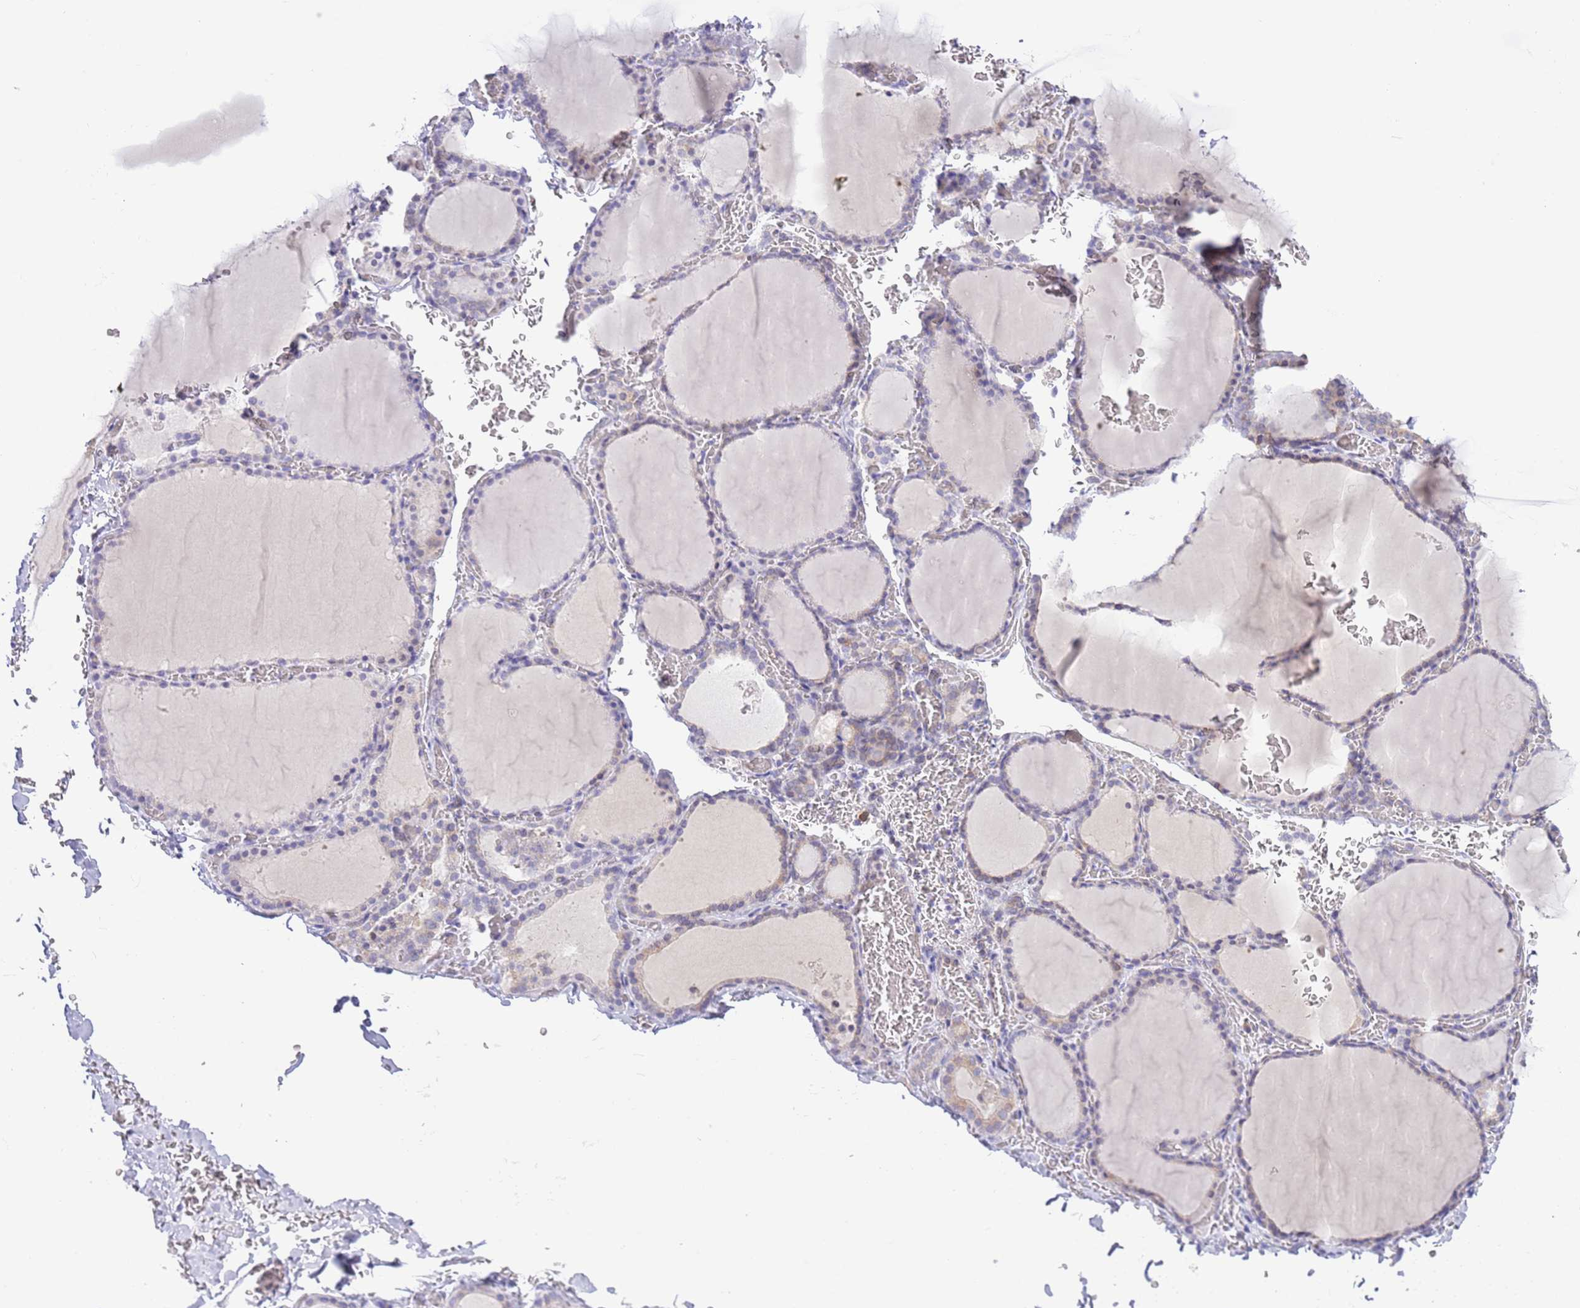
{"staining": {"intensity": "negative", "quantity": "none", "location": "none"}, "tissue": "thyroid gland", "cell_type": "Glandular cells", "image_type": "normal", "snomed": [{"axis": "morphology", "description": "Normal tissue, NOS"}, {"axis": "topography", "description": "Thyroid gland"}], "caption": "The immunohistochemistry micrograph has no significant staining in glandular cells of thyroid gland.", "gene": "EBPL", "patient": {"sex": "female", "age": 39}}